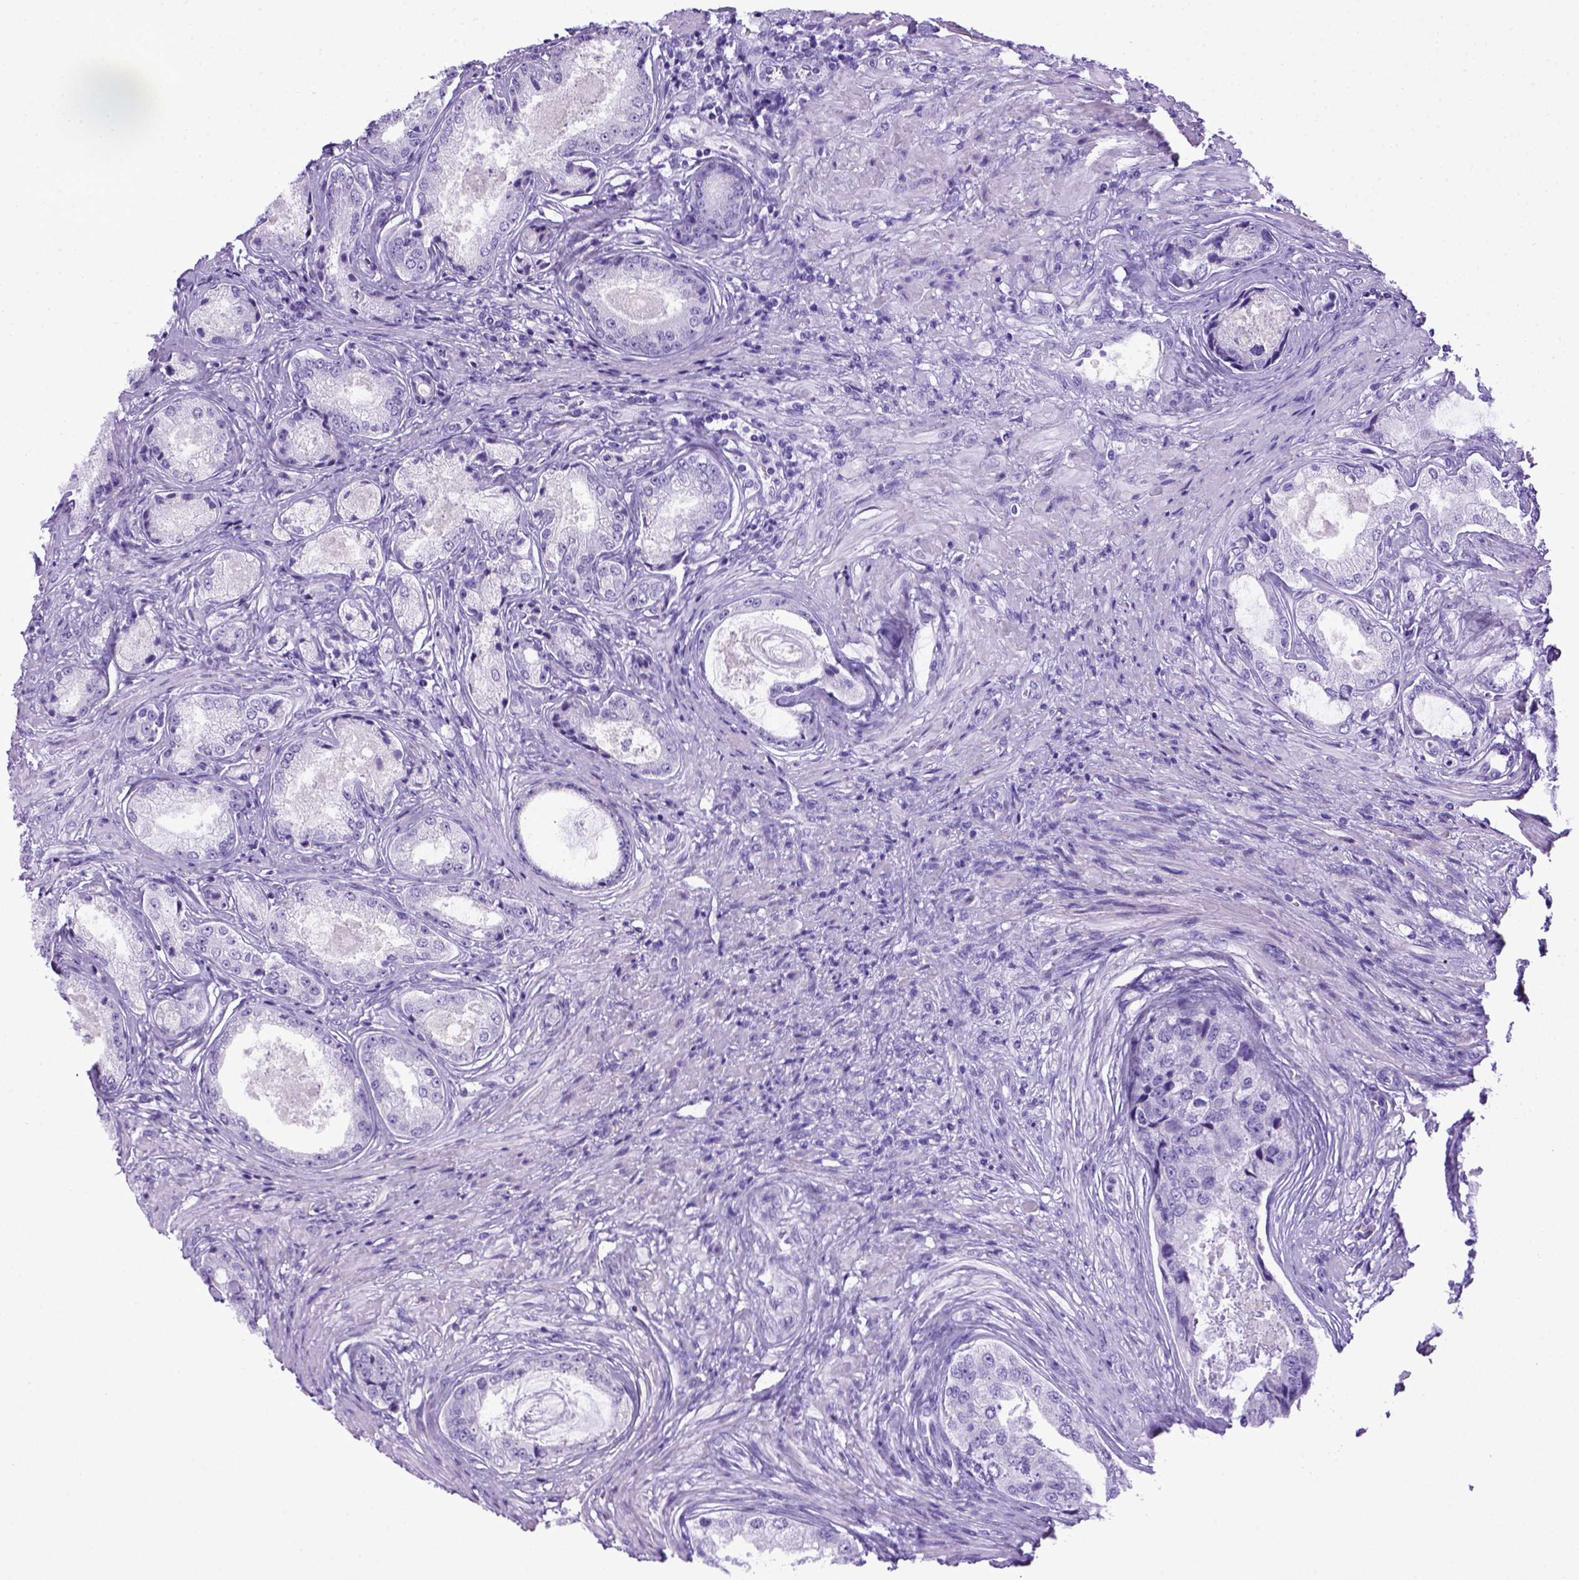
{"staining": {"intensity": "negative", "quantity": "none", "location": "none"}, "tissue": "prostate cancer", "cell_type": "Tumor cells", "image_type": "cancer", "snomed": [{"axis": "morphology", "description": "Adenocarcinoma, Low grade"}, {"axis": "topography", "description": "Prostate"}], "caption": "DAB (3,3'-diaminobenzidine) immunohistochemical staining of prostate cancer (adenocarcinoma (low-grade)) reveals no significant expression in tumor cells.", "gene": "ITIH4", "patient": {"sex": "male", "age": 68}}